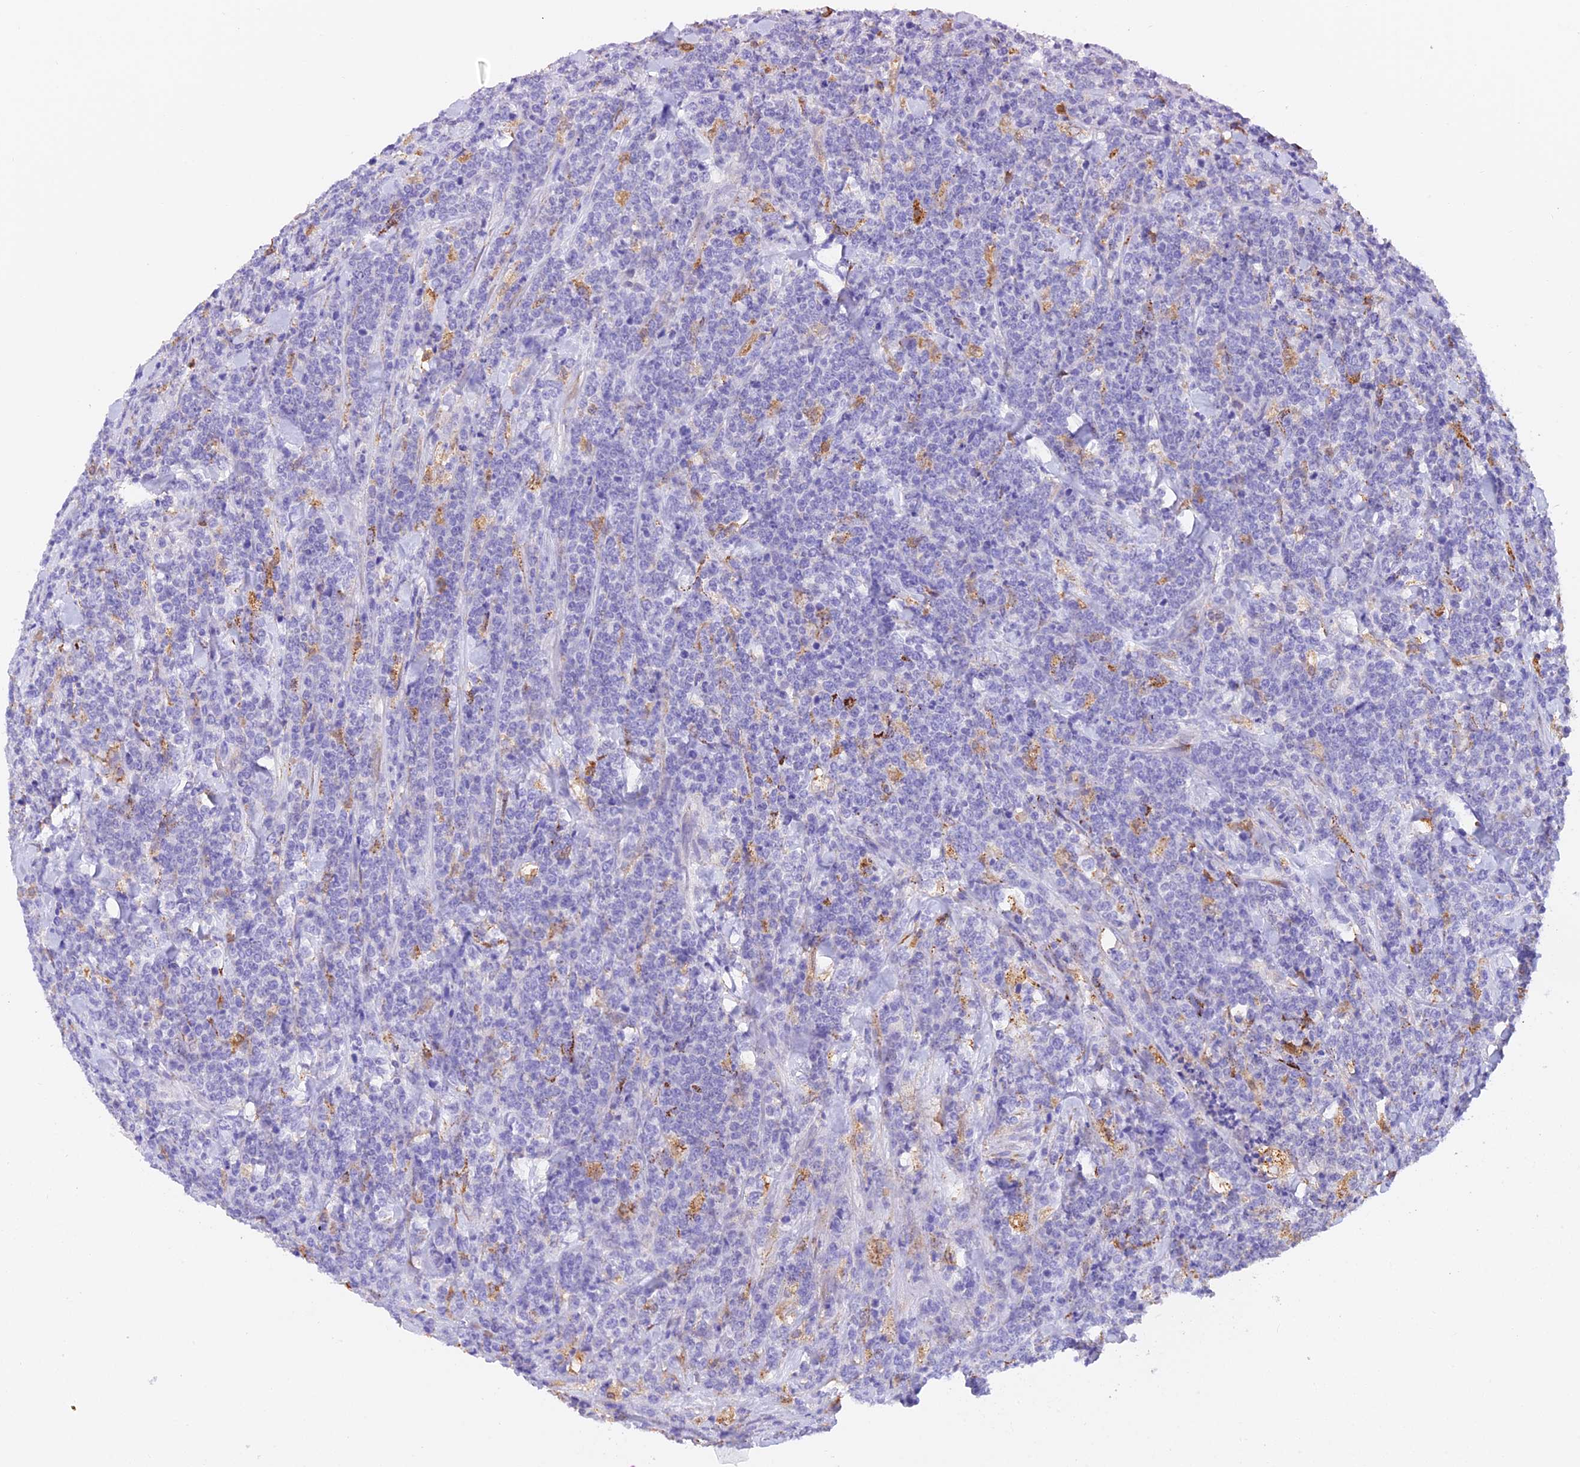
{"staining": {"intensity": "negative", "quantity": "none", "location": "none"}, "tissue": "lymphoma", "cell_type": "Tumor cells", "image_type": "cancer", "snomed": [{"axis": "morphology", "description": "Malignant lymphoma, non-Hodgkin's type, High grade"}, {"axis": "topography", "description": "Small intestine"}], "caption": "The micrograph demonstrates no staining of tumor cells in lymphoma.", "gene": "VKORC1", "patient": {"sex": "male", "age": 8}}